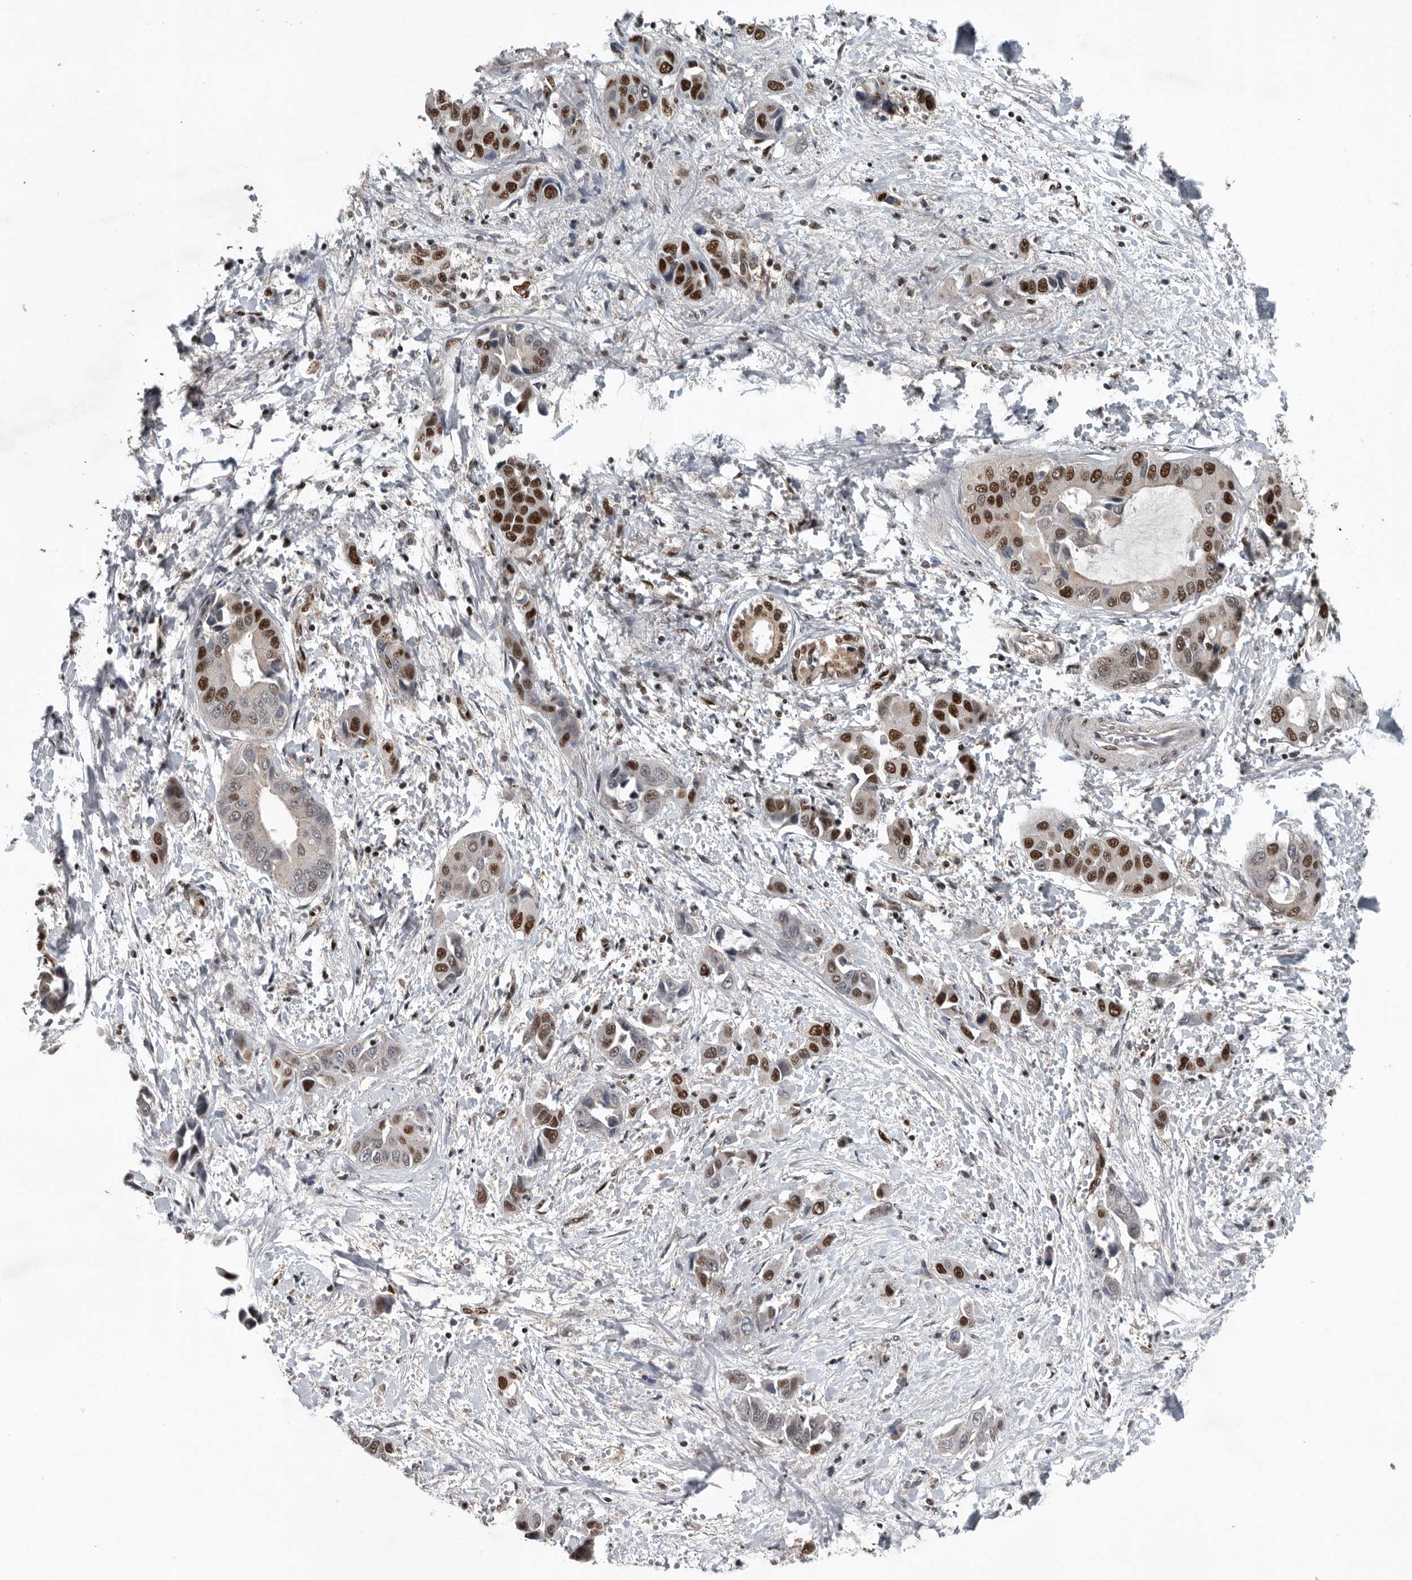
{"staining": {"intensity": "strong", "quantity": ">75%", "location": "nuclear"}, "tissue": "liver cancer", "cell_type": "Tumor cells", "image_type": "cancer", "snomed": [{"axis": "morphology", "description": "Cholangiocarcinoma"}, {"axis": "topography", "description": "Liver"}], "caption": "Protein expression analysis of human liver cancer reveals strong nuclear expression in about >75% of tumor cells.", "gene": "SENP7", "patient": {"sex": "female", "age": 52}}